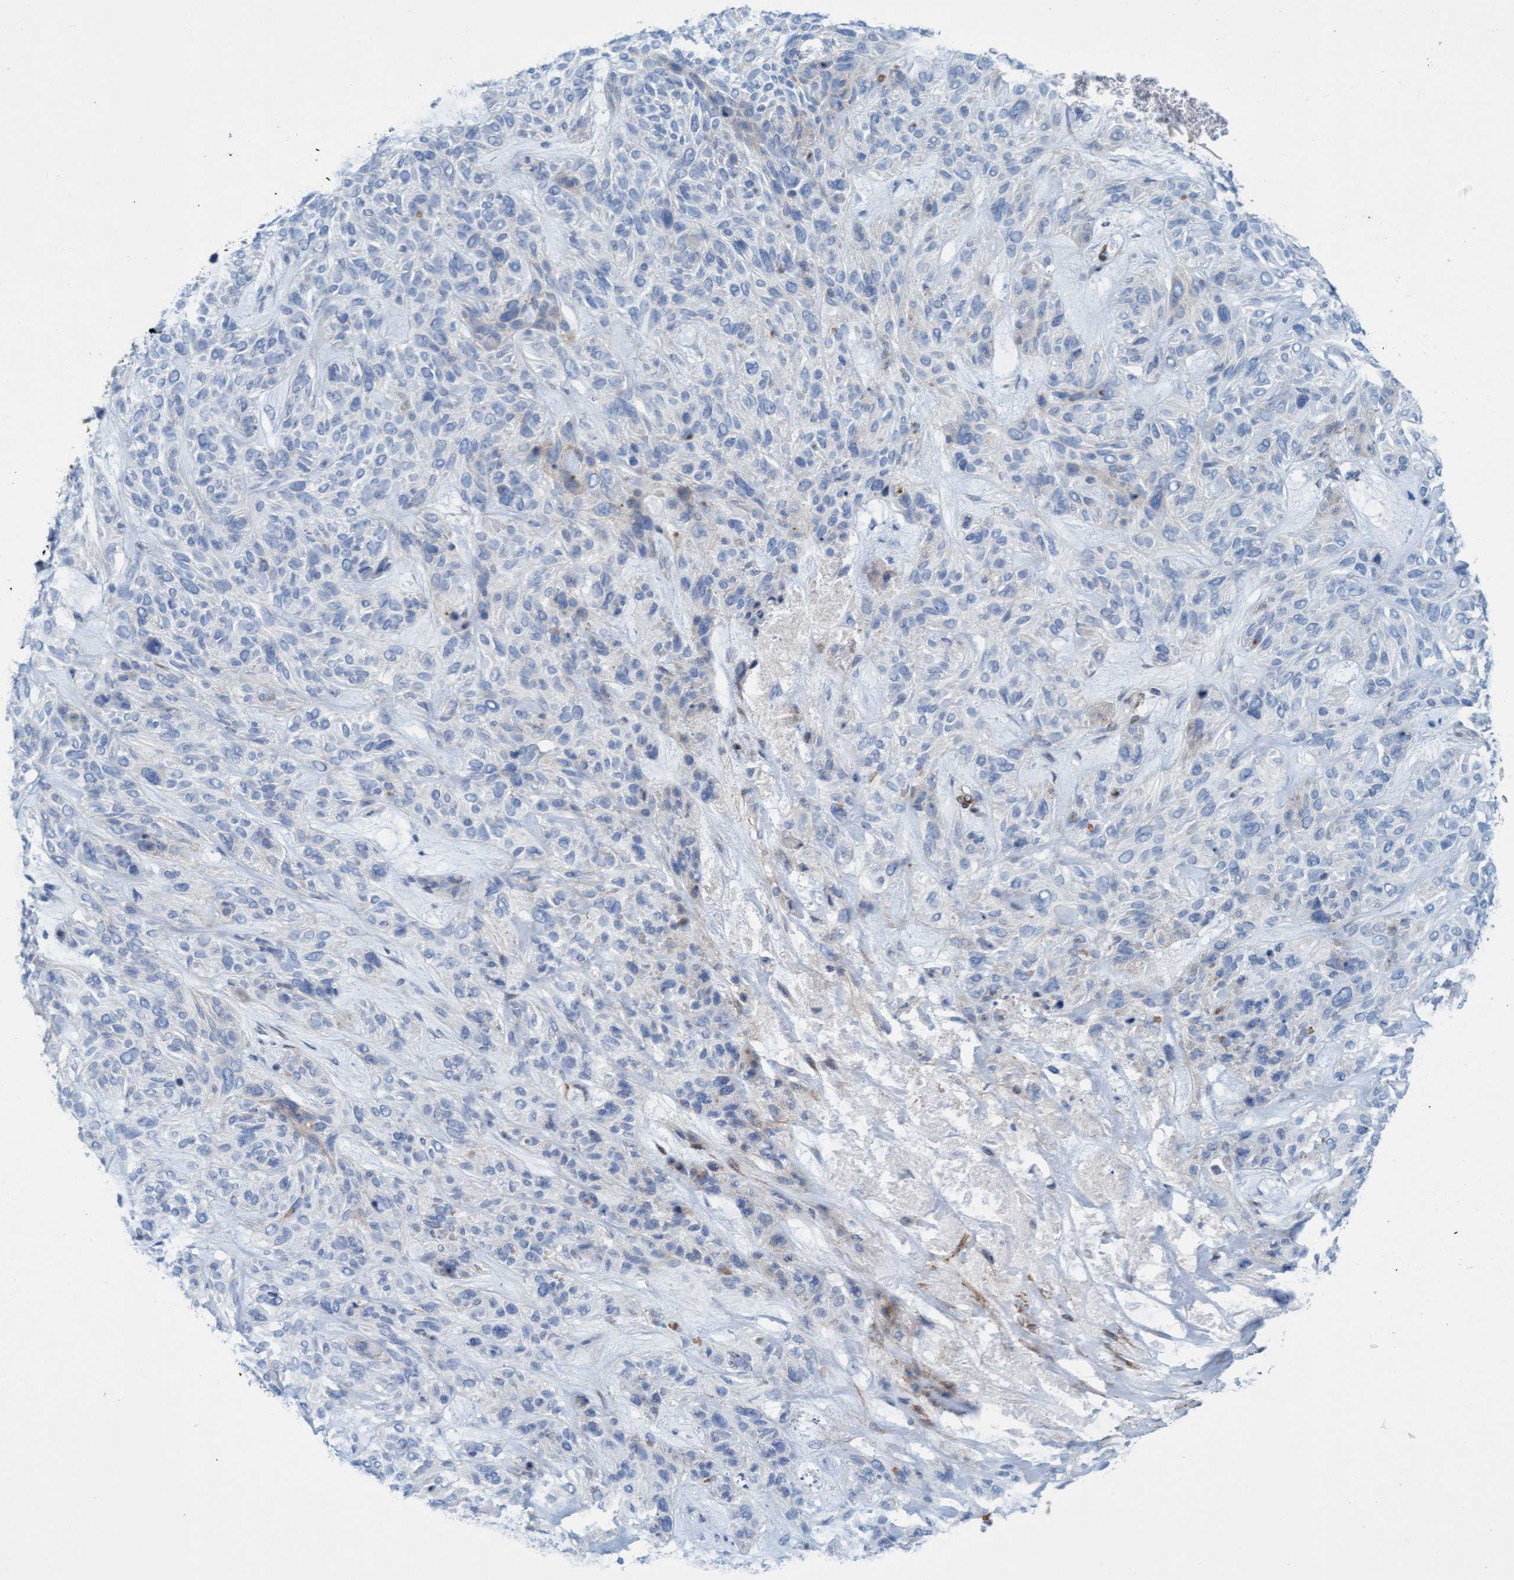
{"staining": {"intensity": "weak", "quantity": "<25%", "location": "cytoplasmic/membranous"}, "tissue": "skin cancer", "cell_type": "Tumor cells", "image_type": "cancer", "snomed": [{"axis": "morphology", "description": "Basal cell carcinoma"}, {"axis": "topography", "description": "Skin"}], "caption": "Immunohistochemistry (IHC) image of neoplastic tissue: human skin cancer (basal cell carcinoma) stained with DAB exhibits no significant protein positivity in tumor cells.", "gene": "MTFR1", "patient": {"sex": "male", "age": 55}}